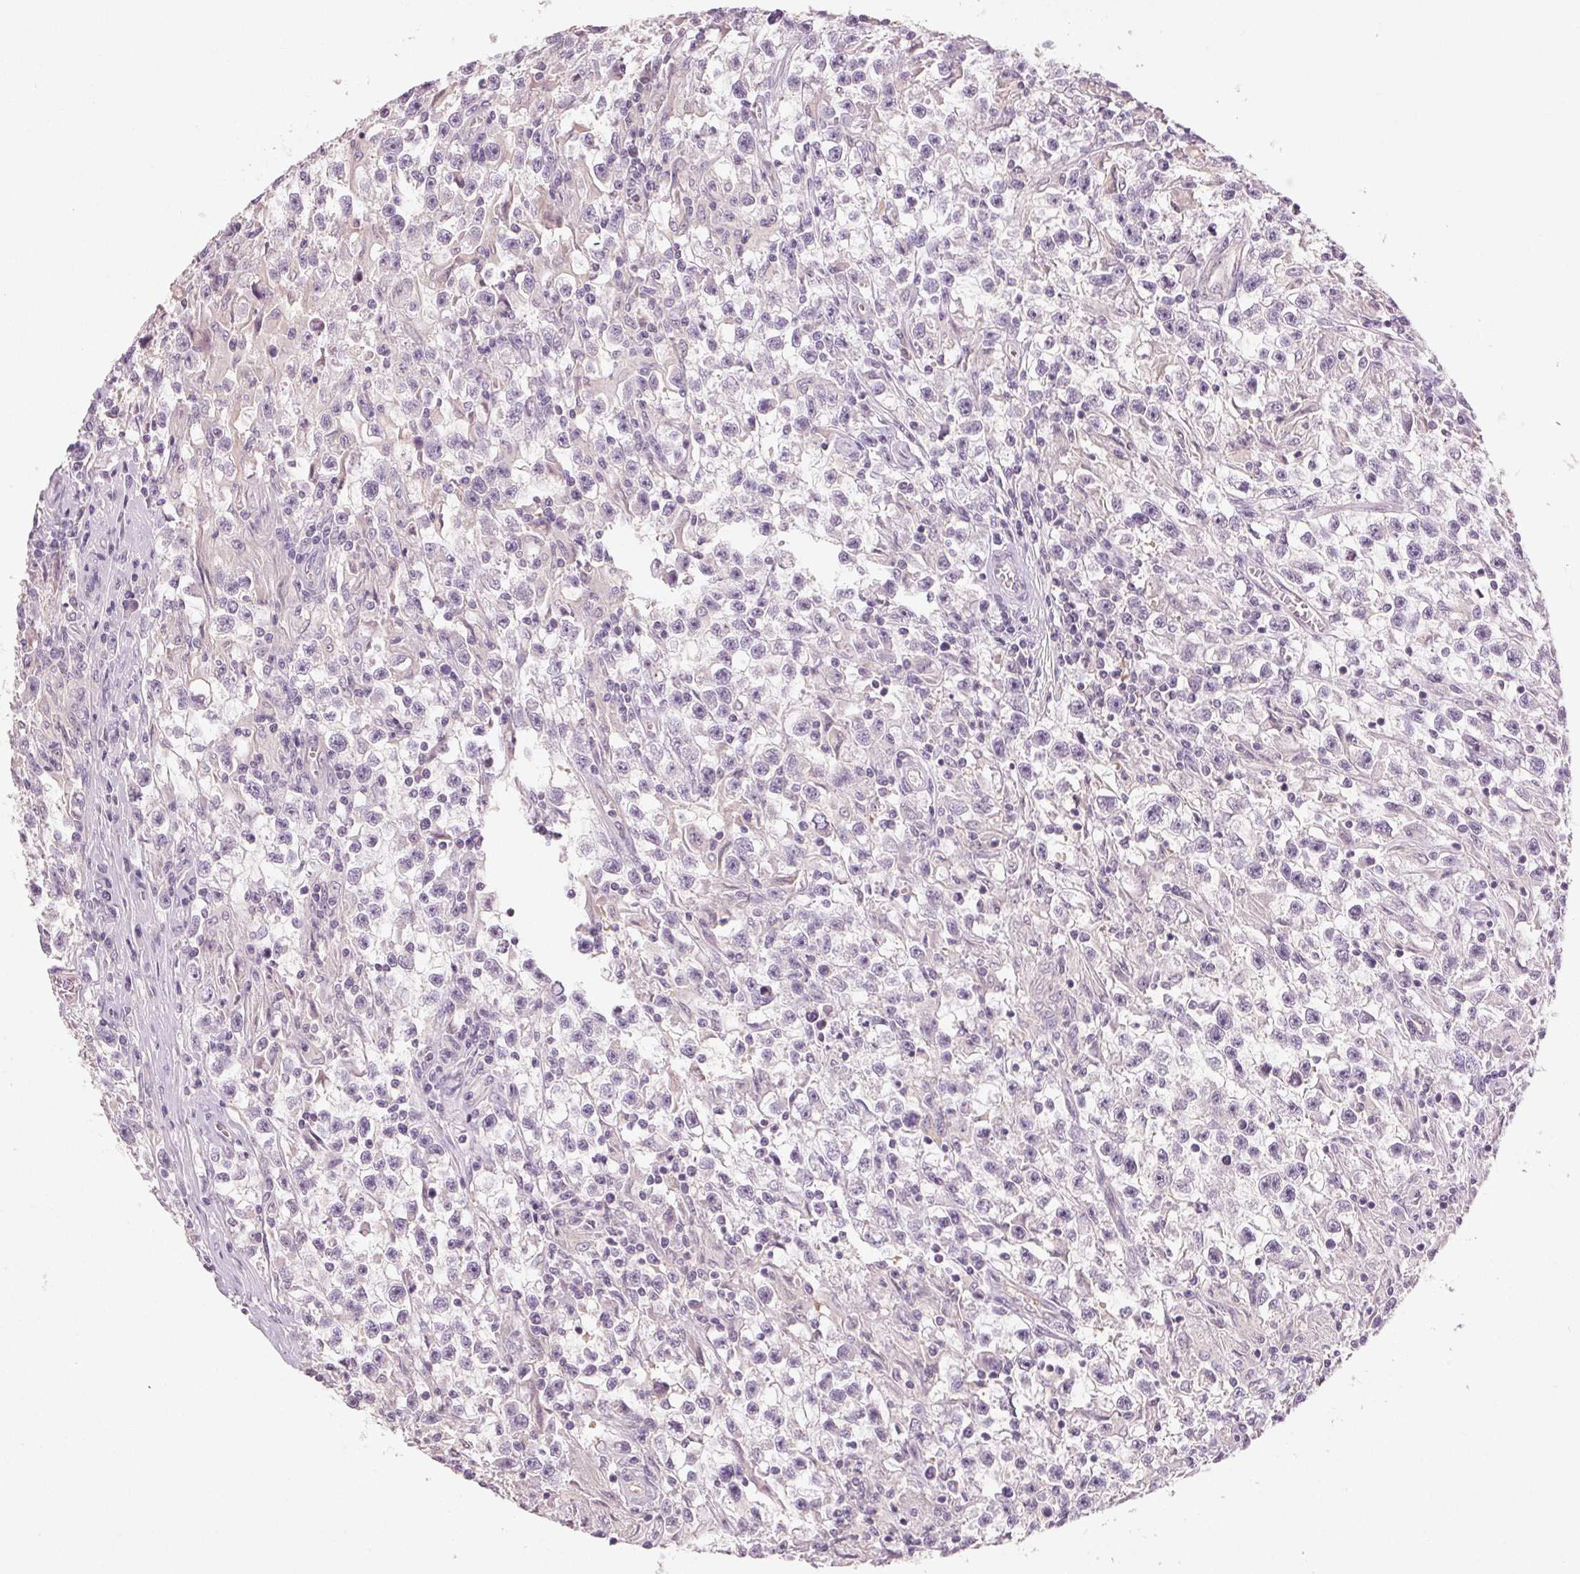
{"staining": {"intensity": "negative", "quantity": "none", "location": "none"}, "tissue": "testis cancer", "cell_type": "Tumor cells", "image_type": "cancer", "snomed": [{"axis": "morphology", "description": "Seminoma, NOS"}, {"axis": "topography", "description": "Testis"}], "caption": "Tumor cells are negative for protein expression in human testis cancer (seminoma).", "gene": "CLTRN", "patient": {"sex": "male", "age": 31}}